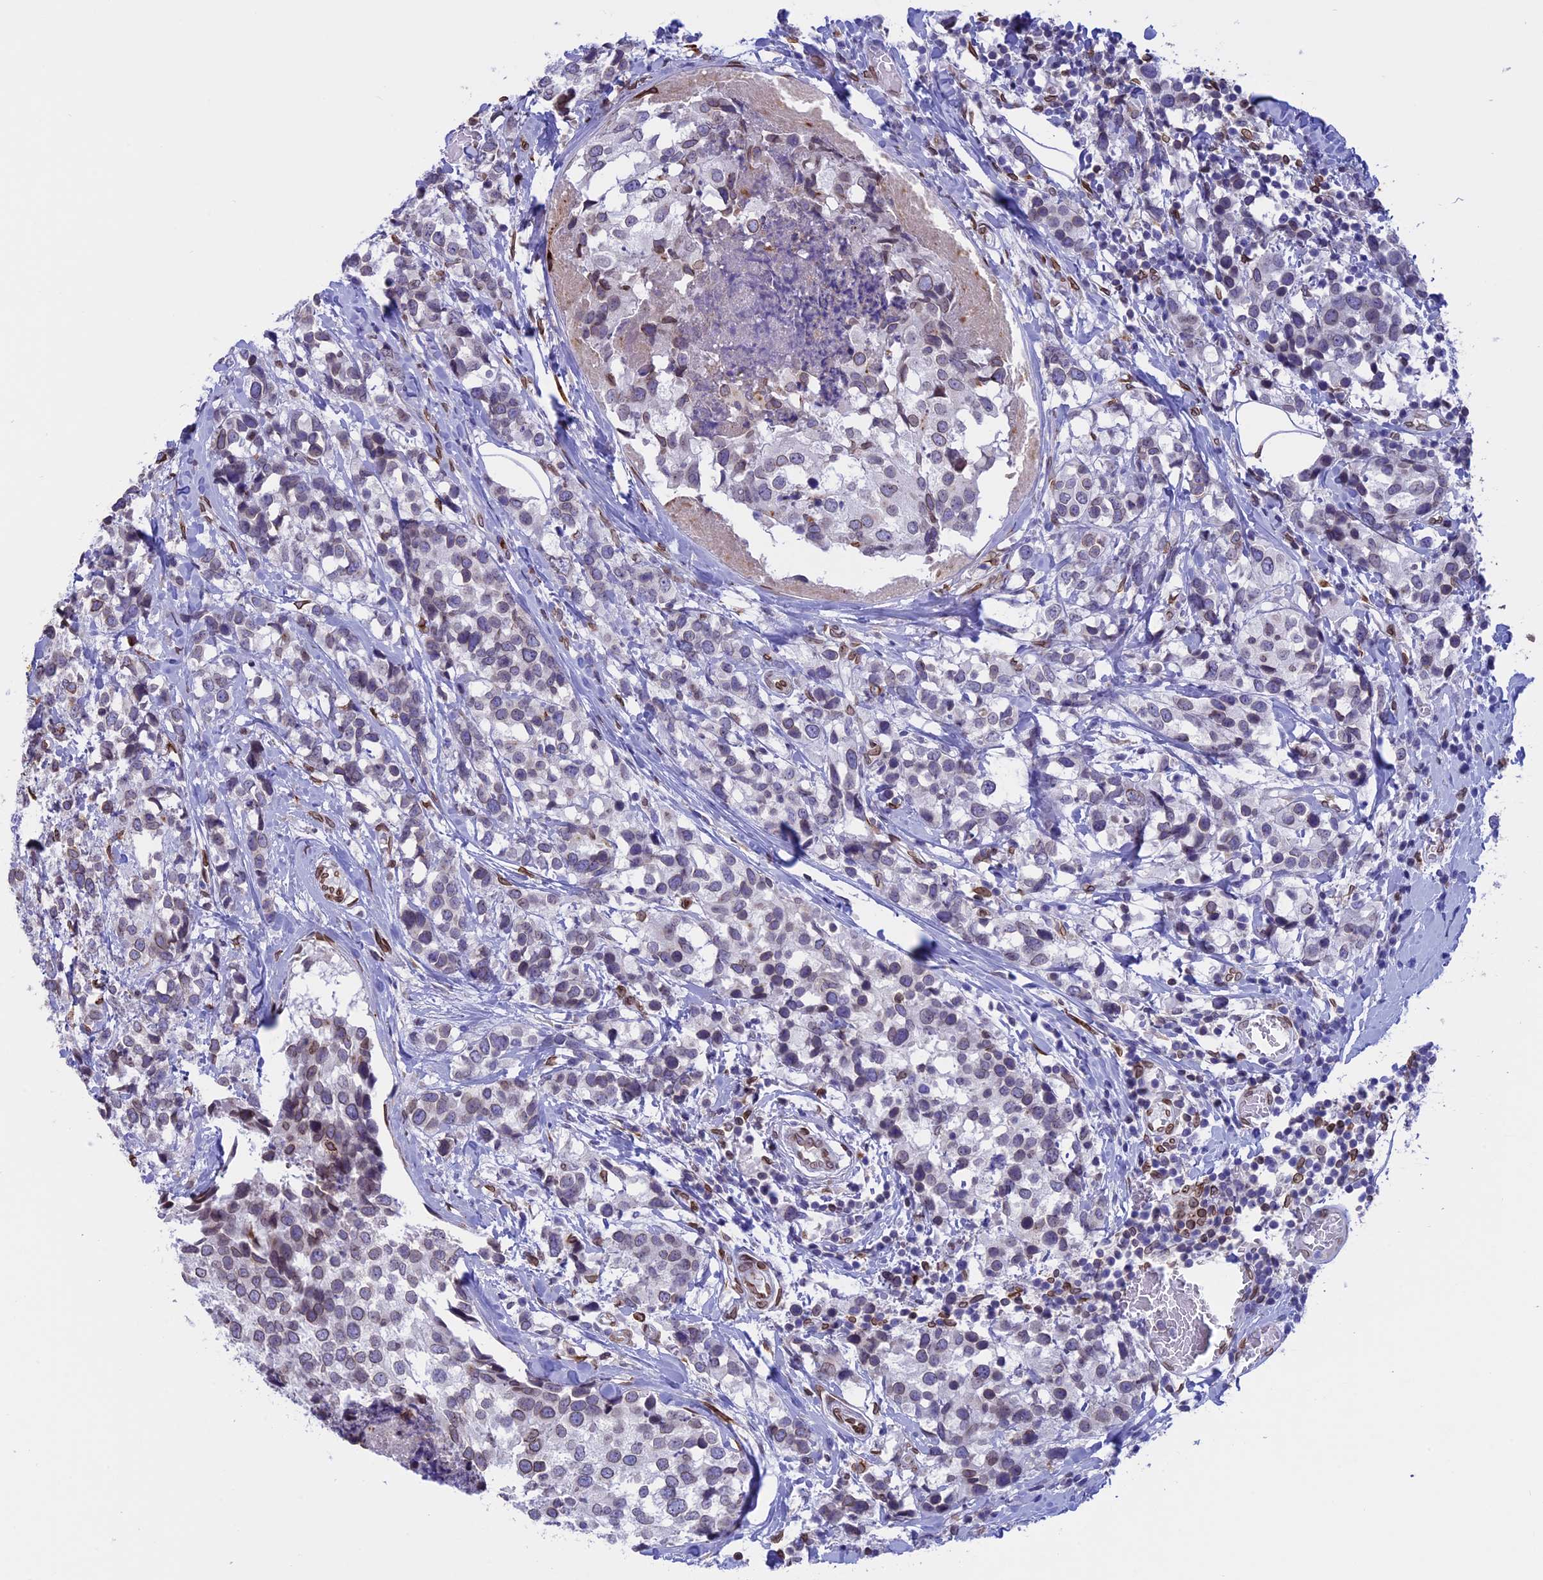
{"staining": {"intensity": "weak", "quantity": "<25%", "location": "cytoplasmic/membranous,nuclear"}, "tissue": "breast cancer", "cell_type": "Tumor cells", "image_type": "cancer", "snomed": [{"axis": "morphology", "description": "Lobular carcinoma"}, {"axis": "topography", "description": "Breast"}], "caption": "Tumor cells are negative for protein expression in human lobular carcinoma (breast). Nuclei are stained in blue.", "gene": "TMPRSS7", "patient": {"sex": "female", "age": 59}}